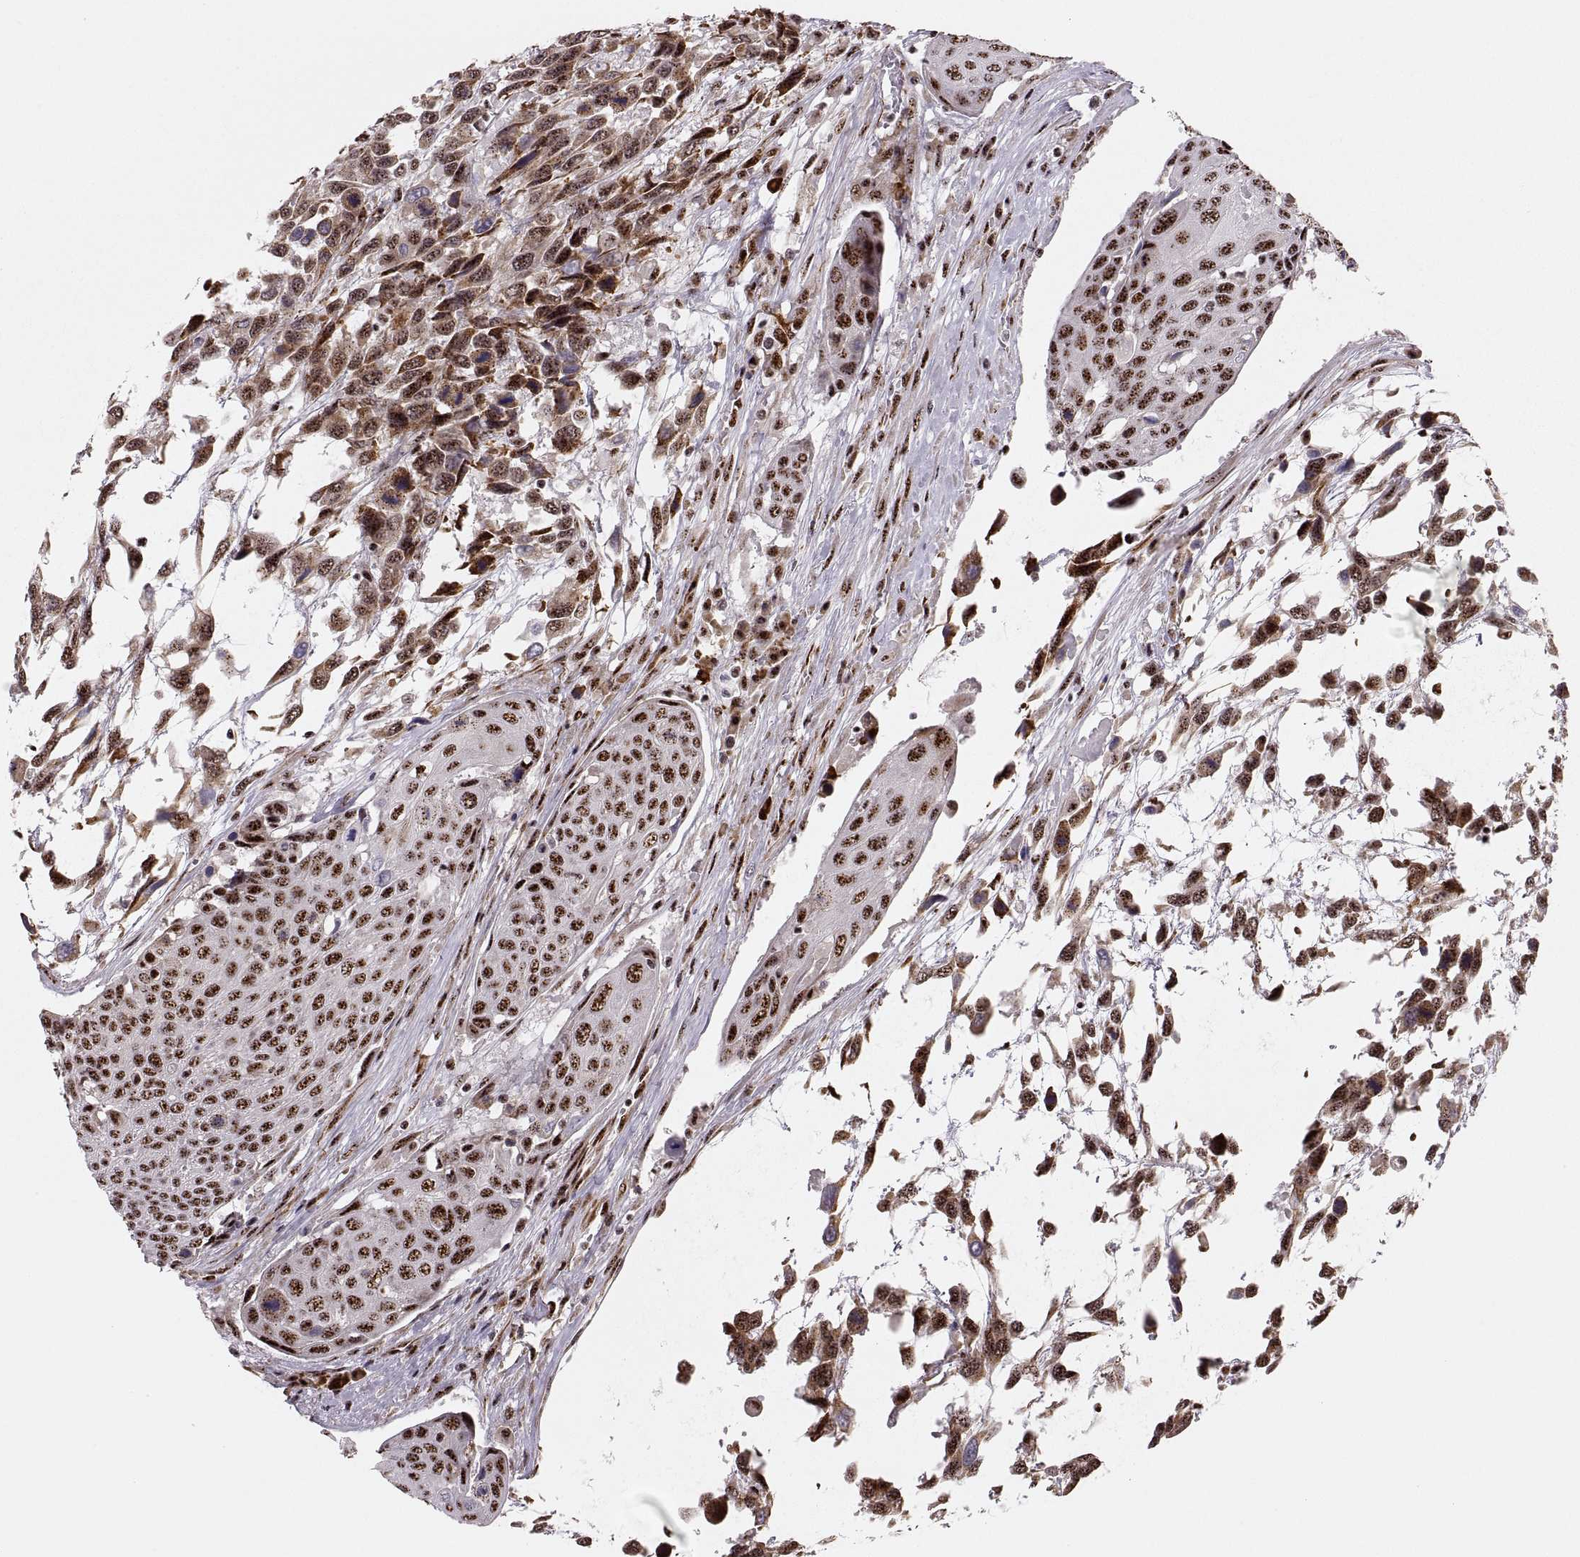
{"staining": {"intensity": "strong", "quantity": ">75%", "location": "nuclear"}, "tissue": "urothelial cancer", "cell_type": "Tumor cells", "image_type": "cancer", "snomed": [{"axis": "morphology", "description": "Urothelial carcinoma, High grade"}, {"axis": "topography", "description": "Urinary bladder"}], "caption": "Tumor cells display high levels of strong nuclear staining in approximately >75% of cells in high-grade urothelial carcinoma.", "gene": "ZCCHC17", "patient": {"sex": "female", "age": 70}}